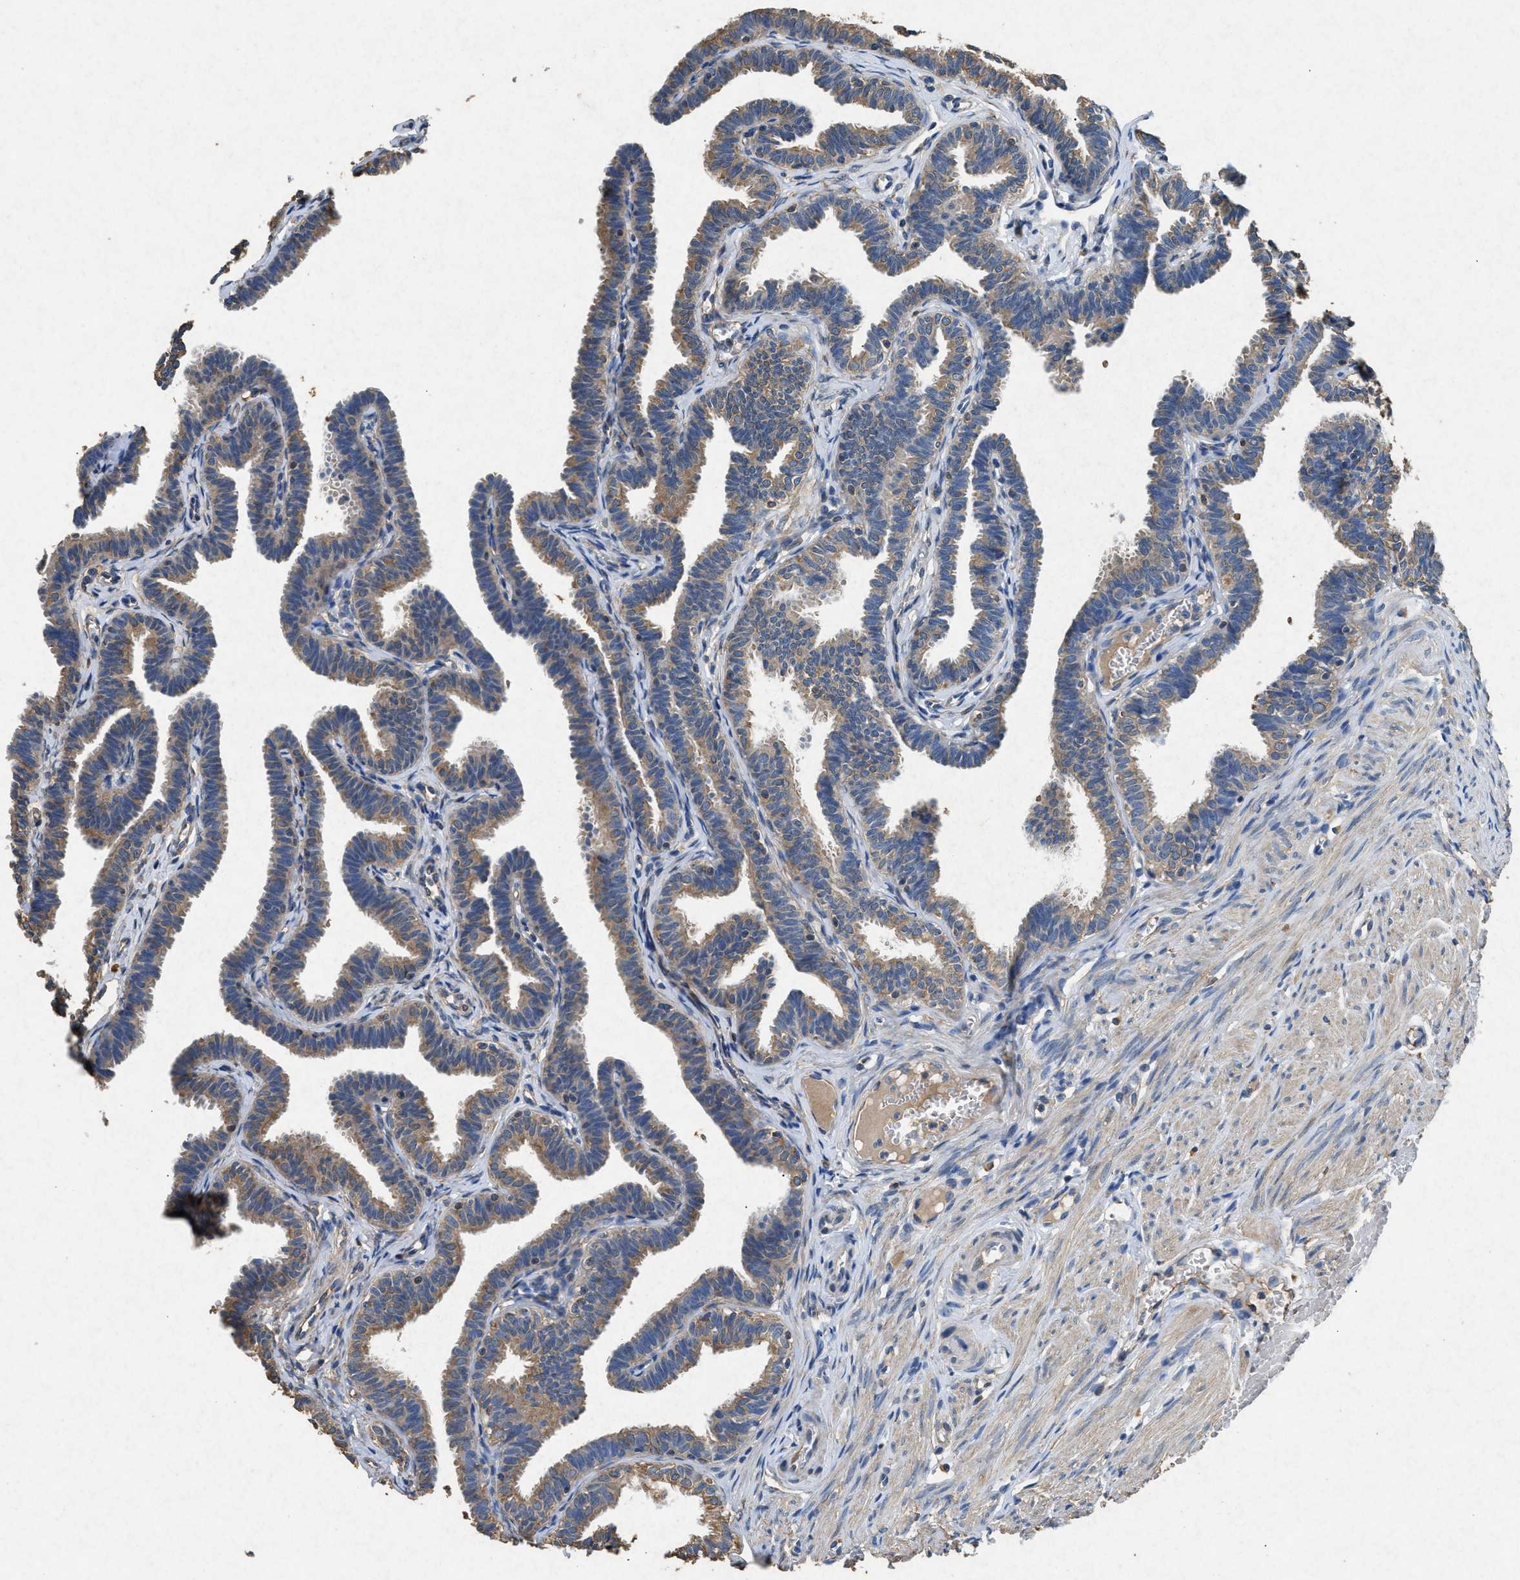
{"staining": {"intensity": "moderate", "quantity": ">75%", "location": "cytoplasmic/membranous"}, "tissue": "fallopian tube", "cell_type": "Glandular cells", "image_type": "normal", "snomed": [{"axis": "morphology", "description": "Normal tissue, NOS"}, {"axis": "topography", "description": "Fallopian tube"}, {"axis": "topography", "description": "Ovary"}], "caption": "Approximately >75% of glandular cells in benign fallopian tube demonstrate moderate cytoplasmic/membranous protein expression as visualized by brown immunohistochemical staining.", "gene": "CDK15", "patient": {"sex": "female", "age": 23}}